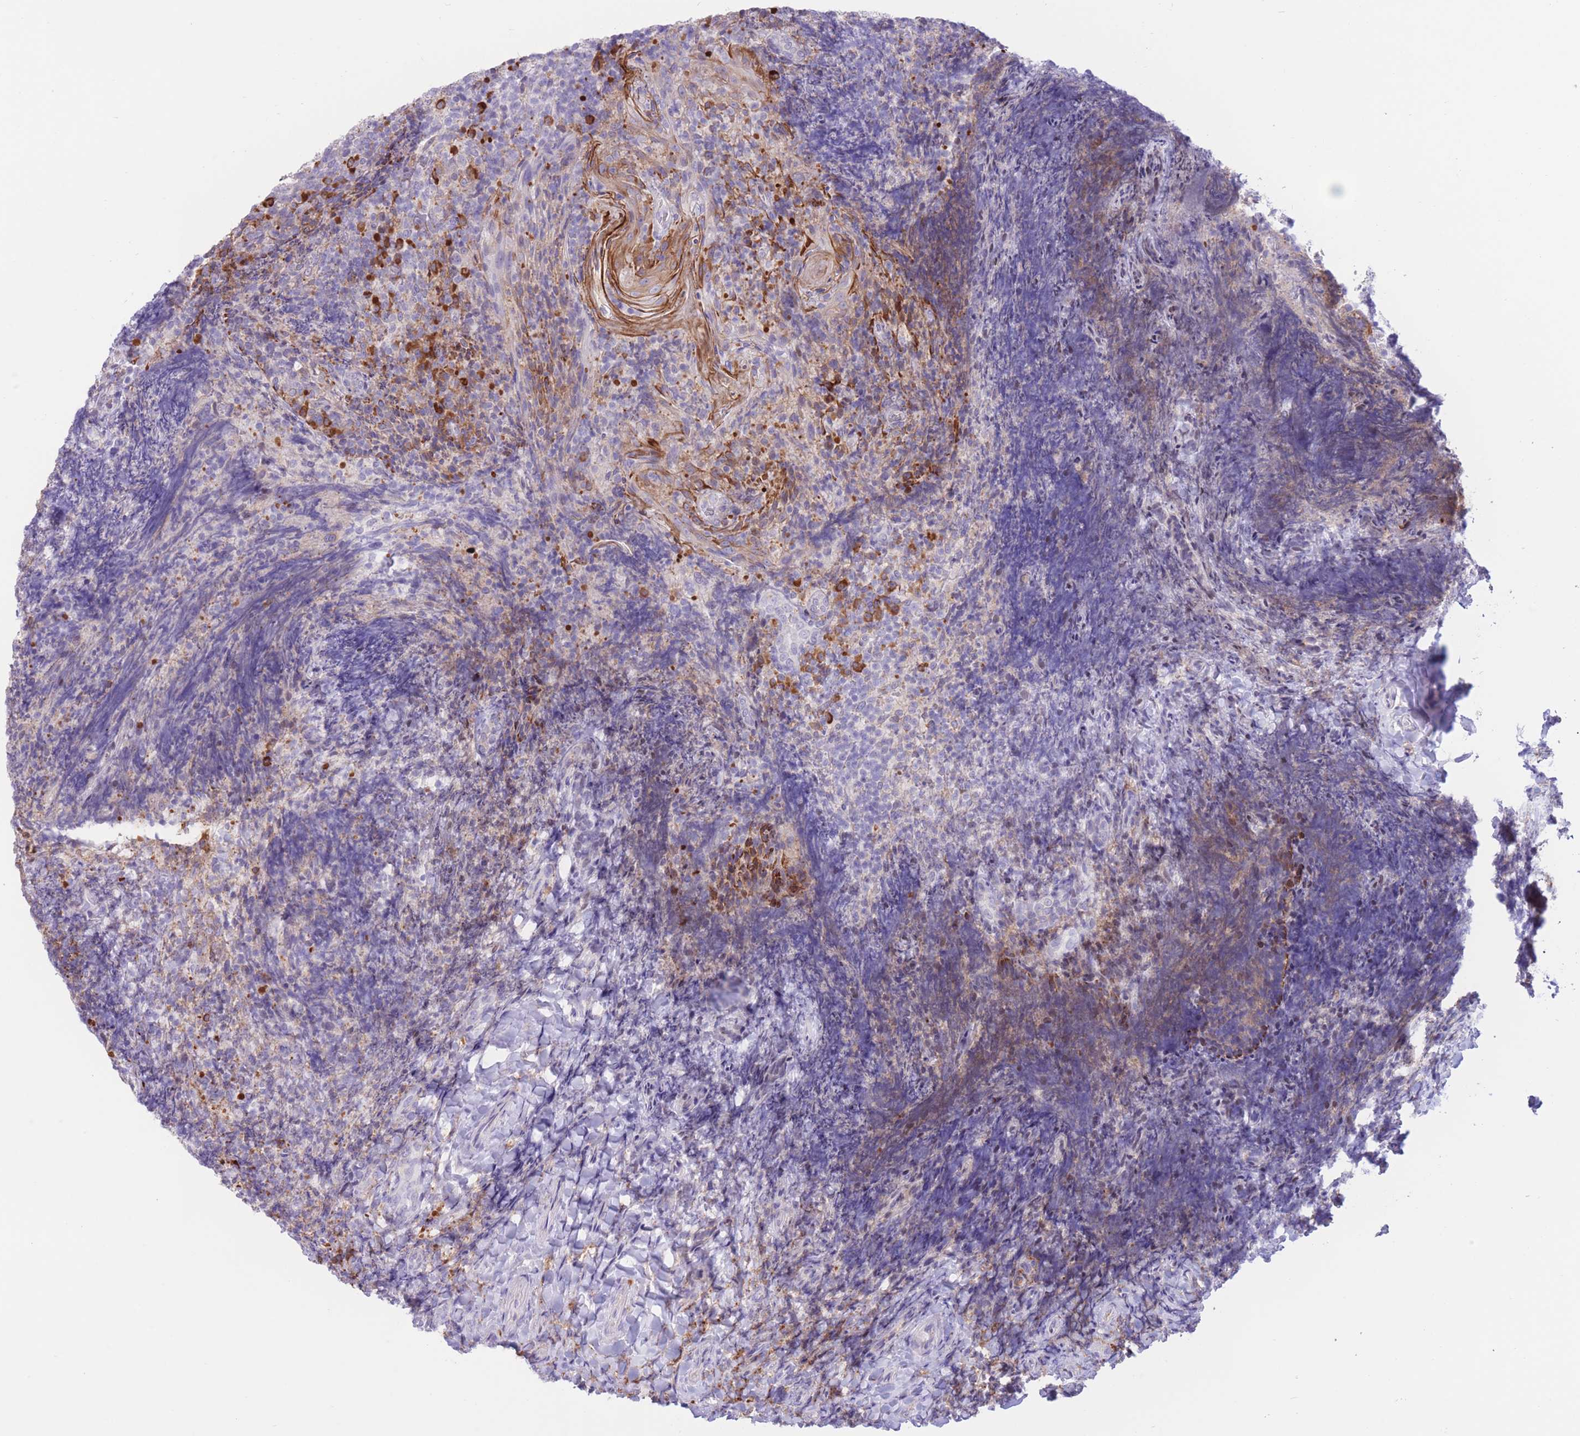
{"staining": {"intensity": "strong", "quantity": "<25%", "location": "cytoplasmic/membranous"}, "tissue": "tonsil", "cell_type": "Germinal center cells", "image_type": "normal", "snomed": [{"axis": "morphology", "description": "Normal tissue, NOS"}, {"axis": "topography", "description": "Tonsil"}], "caption": "Tonsil stained with immunohistochemistry (IHC) displays strong cytoplasmic/membranous expression in about <25% of germinal center cells.", "gene": "MYDGF", "patient": {"sex": "female", "age": 10}}